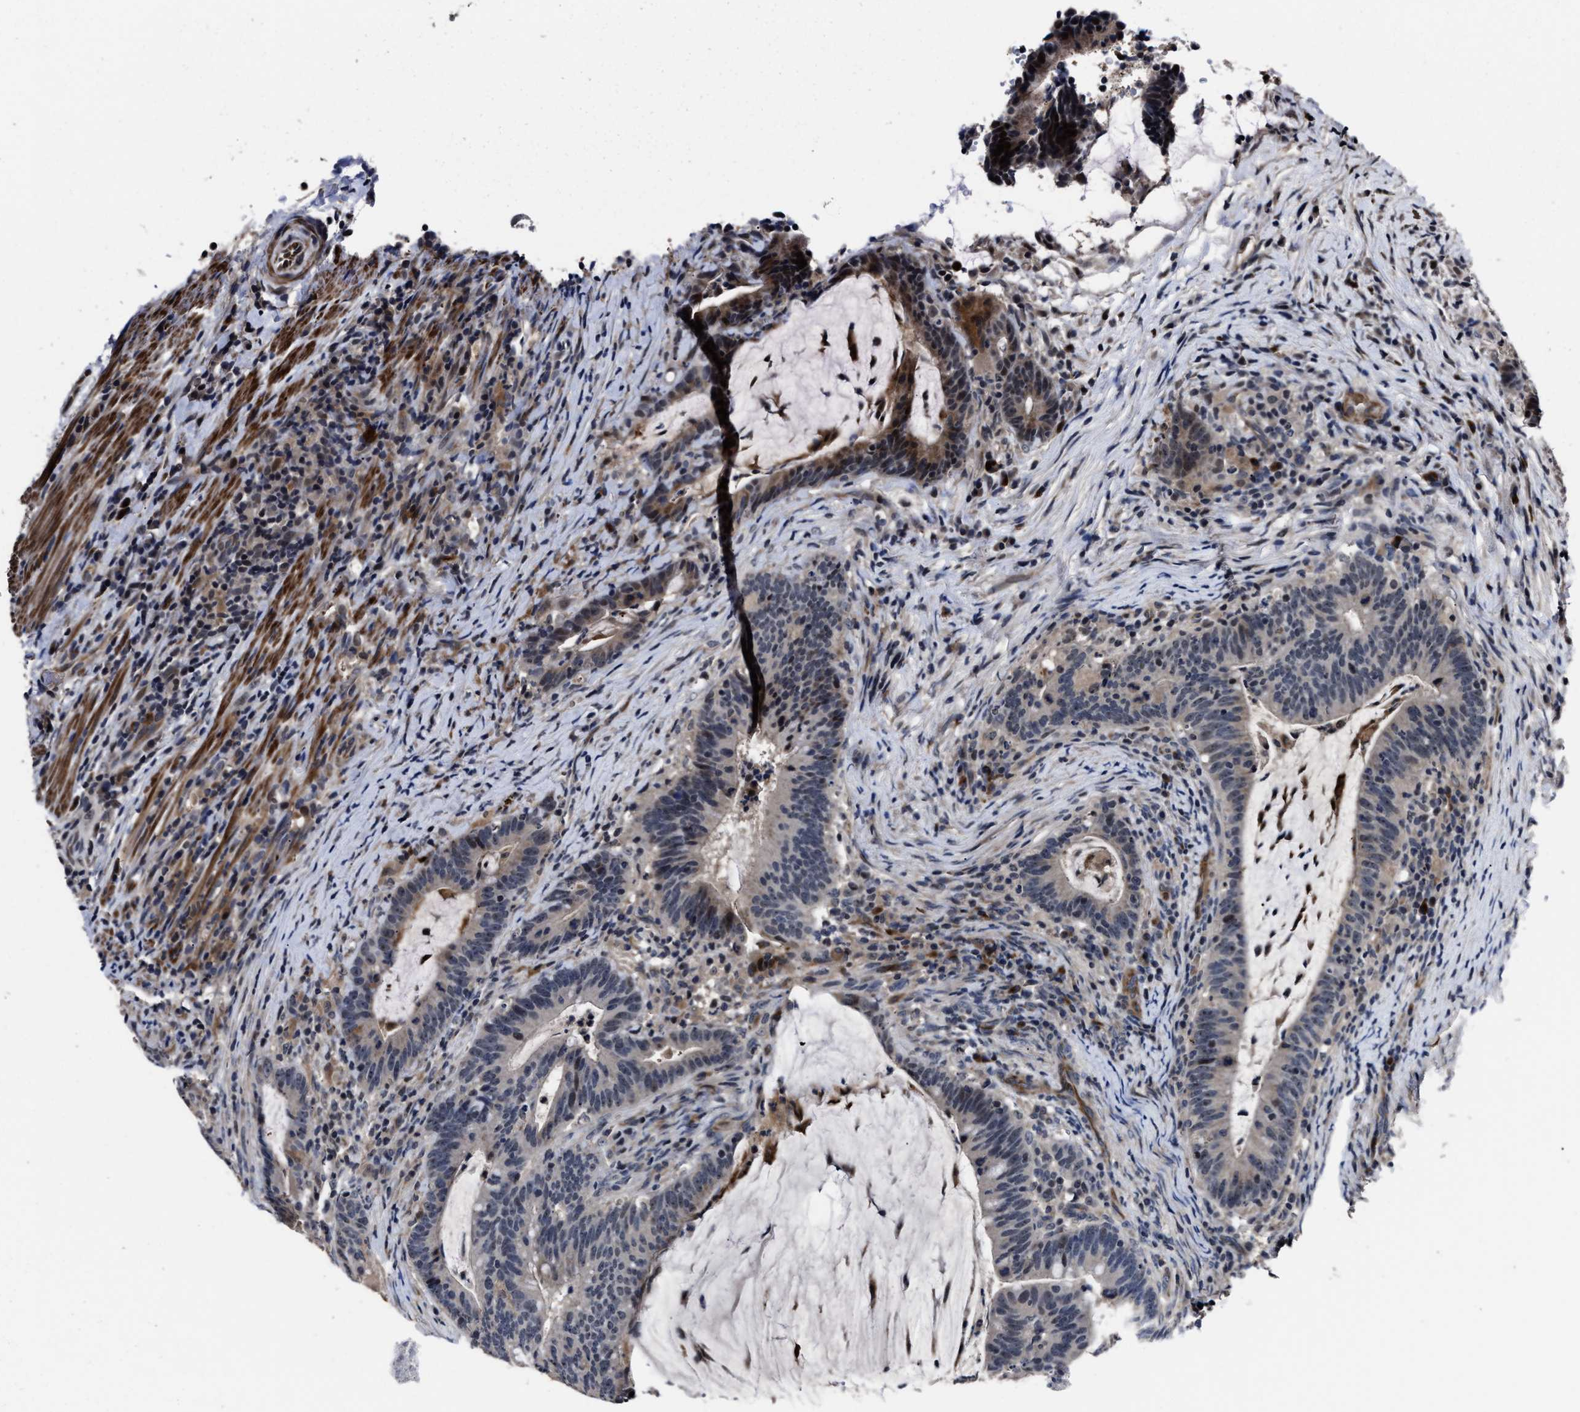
{"staining": {"intensity": "moderate", "quantity": "<25%", "location": "cytoplasmic/membranous"}, "tissue": "colorectal cancer", "cell_type": "Tumor cells", "image_type": "cancer", "snomed": [{"axis": "morphology", "description": "Adenocarcinoma, NOS"}, {"axis": "topography", "description": "Colon"}], "caption": "IHC image of colorectal cancer stained for a protein (brown), which shows low levels of moderate cytoplasmic/membranous staining in about <25% of tumor cells.", "gene": "RSBN1L", "patient": {"sex": "female", "age": 66}}